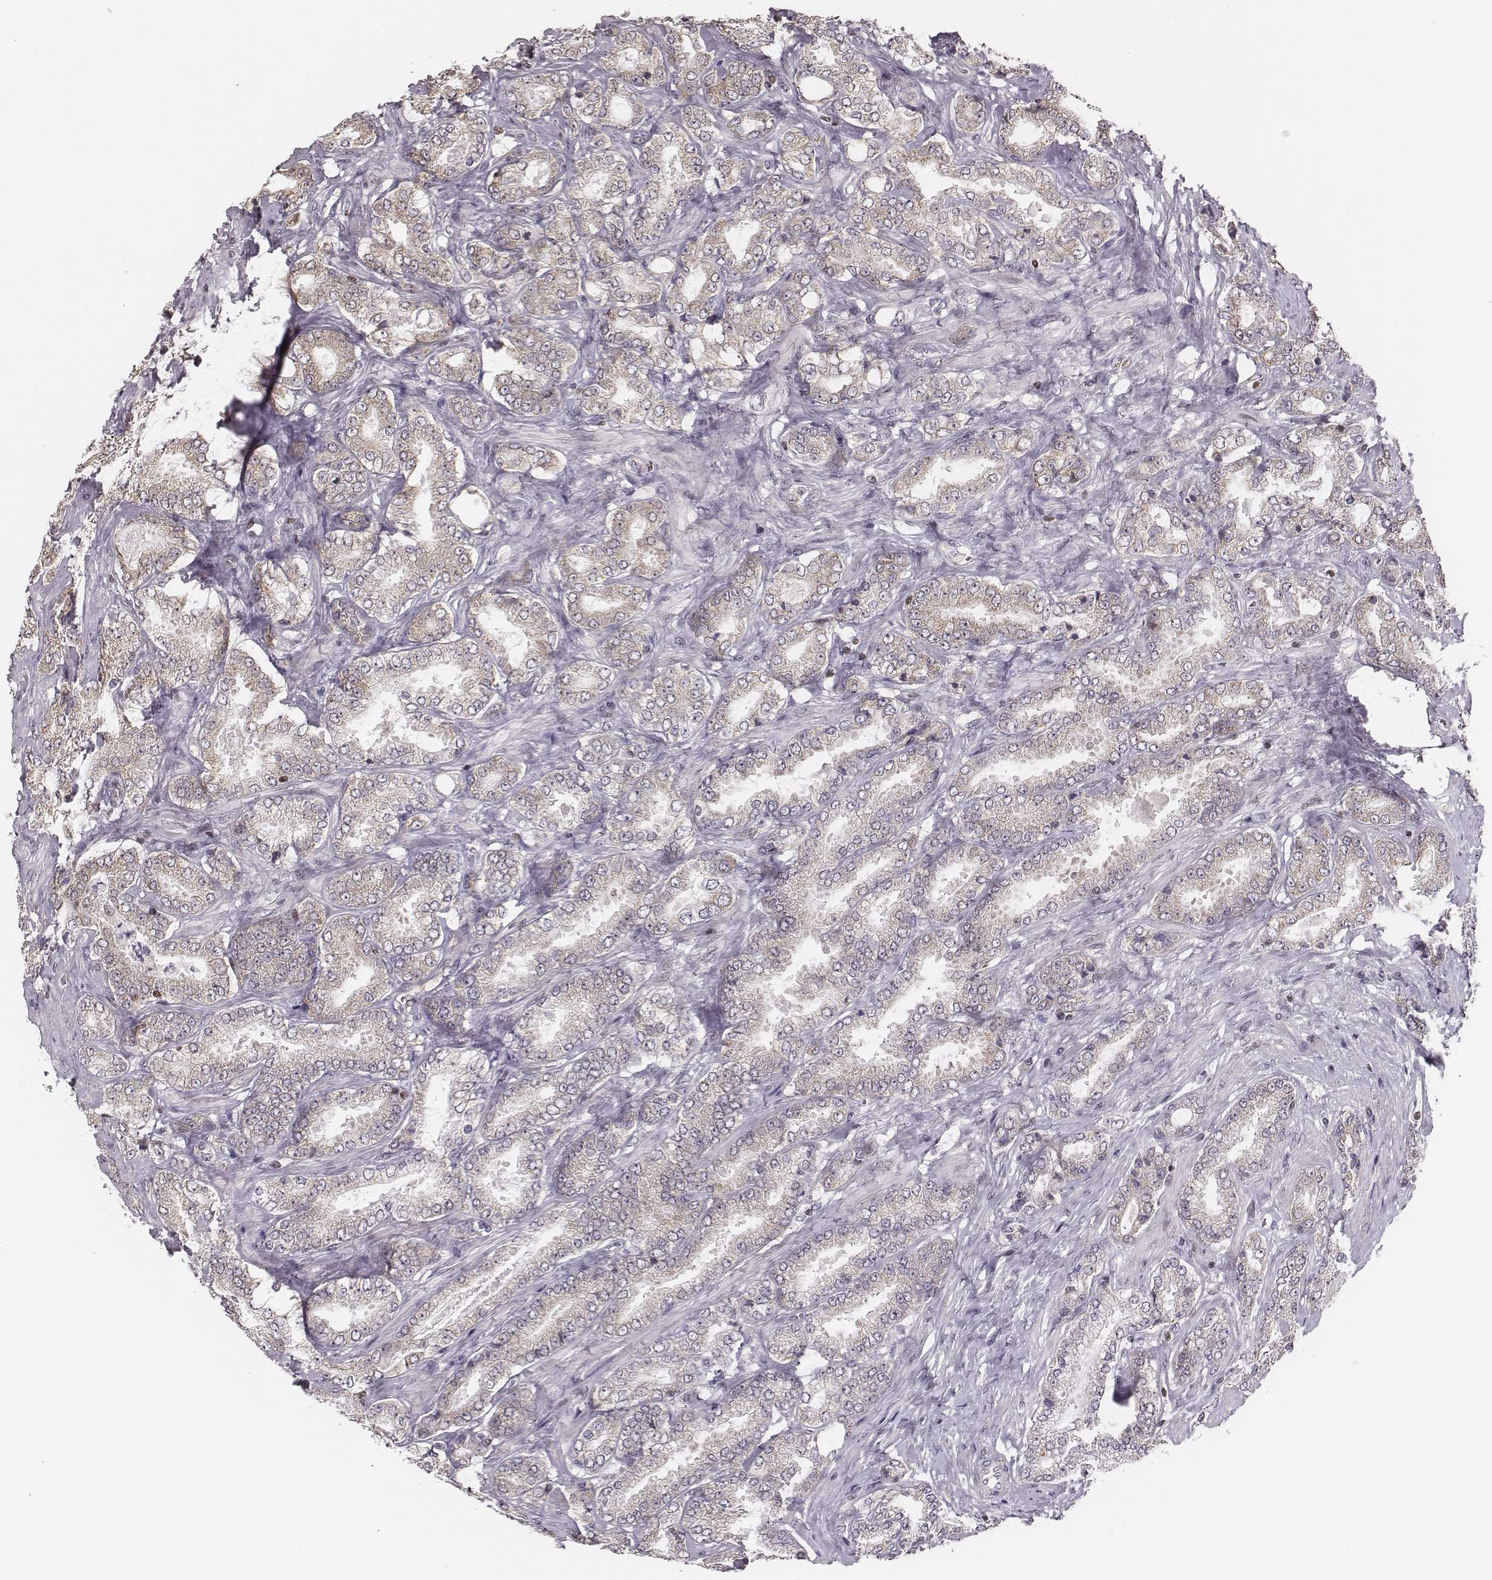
{"staining": {"intensity": "negative", "quantity": "none", "location": "none"}, "tissue": "prostate cancer", "cell_type": "Tumor cells", "image_type": "cancer", "snomed": [{"axis": "morphology", "description": "Adenocarcinoma, NOS"}, {"axis": "topography", "description": "Prostate"}], "caption": "High power microscopy micrograph of an immunohistochemistry (IHC) image of adenocarcinoma (prostate), revealing no significant staining in tumor cells.", "gene": "WDR59", "patient": {"sex": "male", "age": 64}}